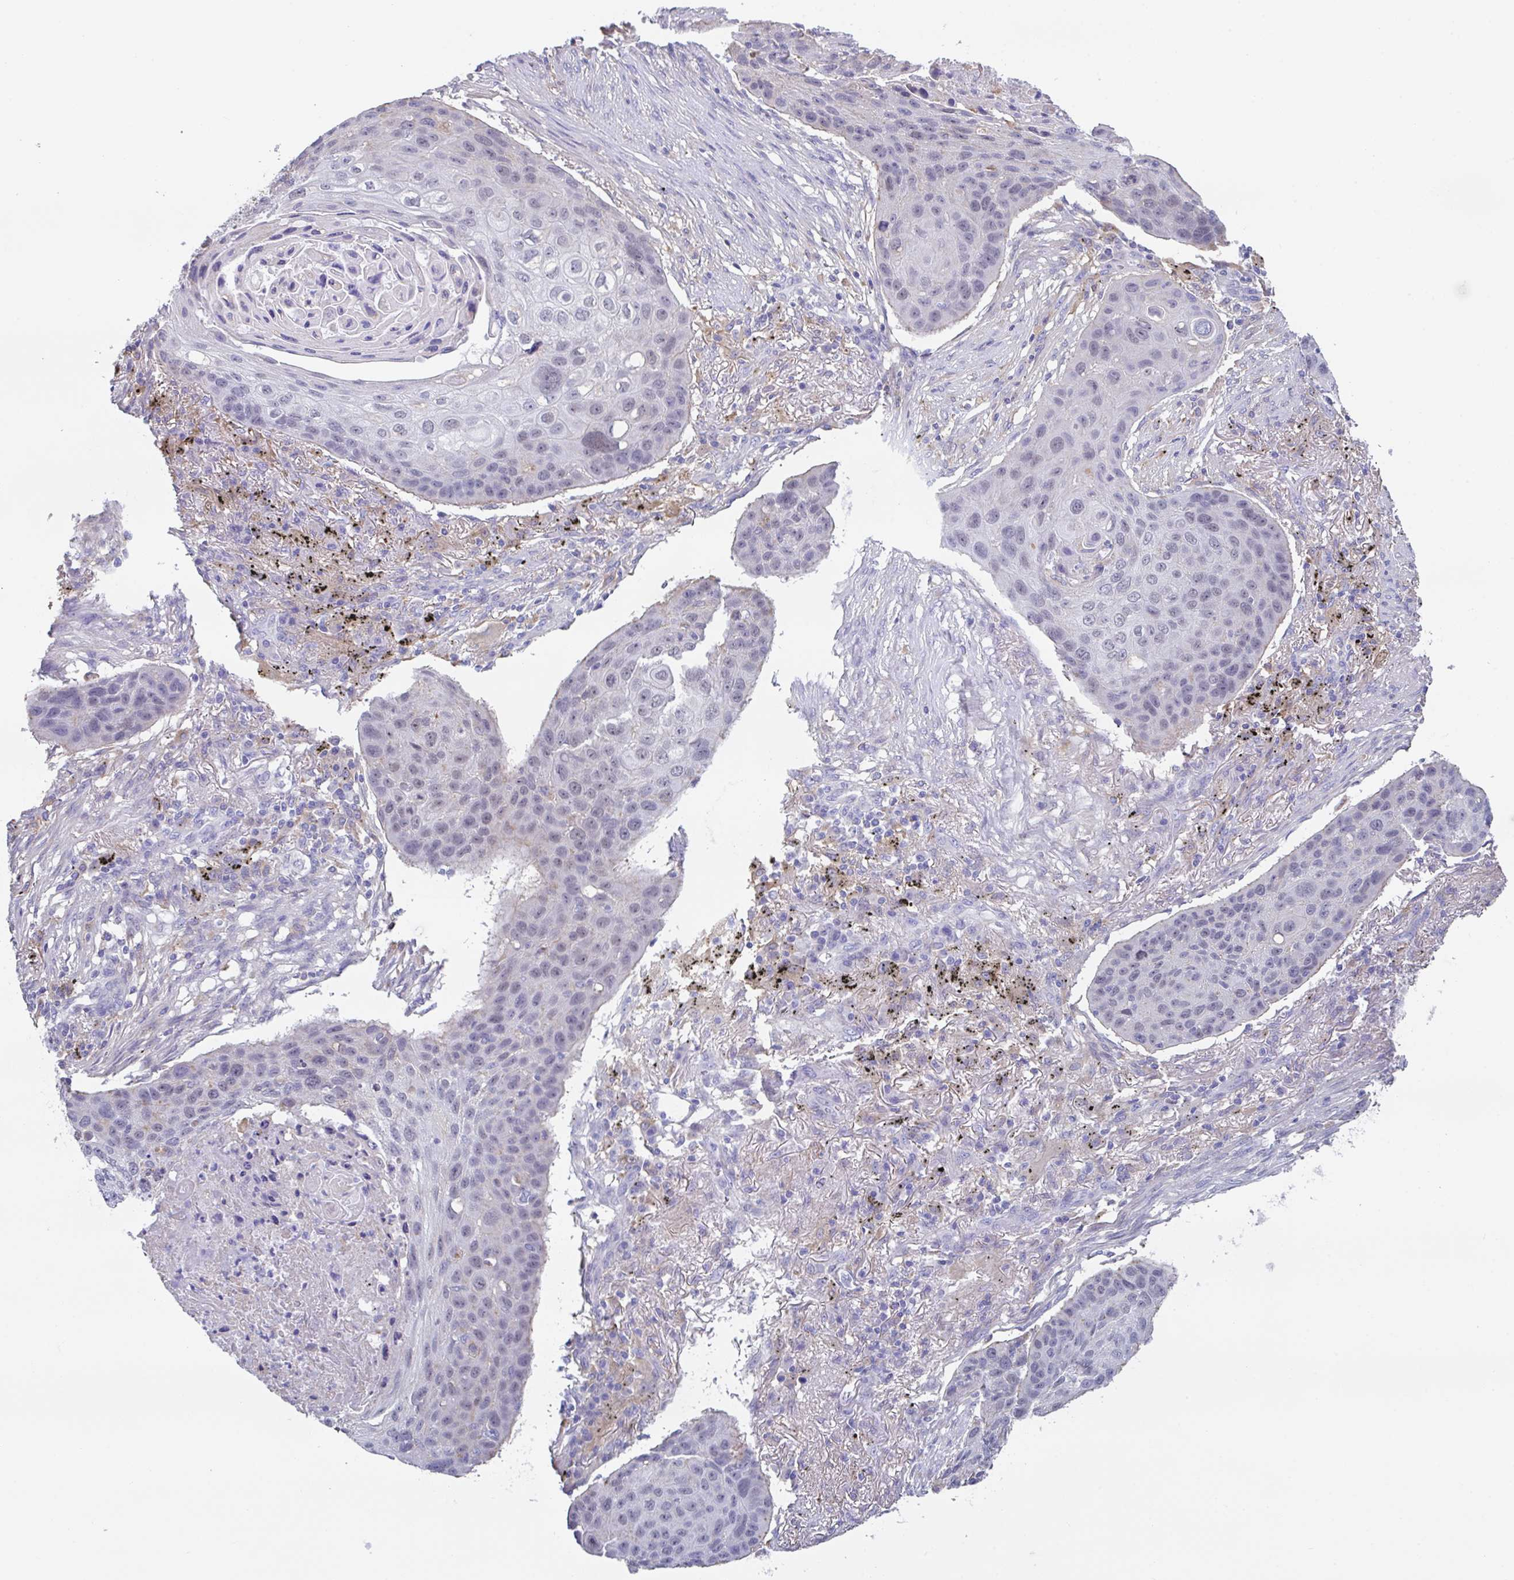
{"staining": {"intensity": "negative", "quantity": "none", "location": "none"}, "tissue": "lung cancer", "cell_type": "Tumor cells", "image_type": "cancer", "snomed": [{"axis": "morphology", "description": "Squamous cell carcinoma, NOS"}, {"axis": "topography", "description": "Lung"}], "caption": "This is an immunohistochemistry histopathology image of human lung cancer (squamous cell carcinoma). There is no positivity in tumor cells.", "gene": "TFAP2C", "patient": {"sex": "female", "age": 63}}